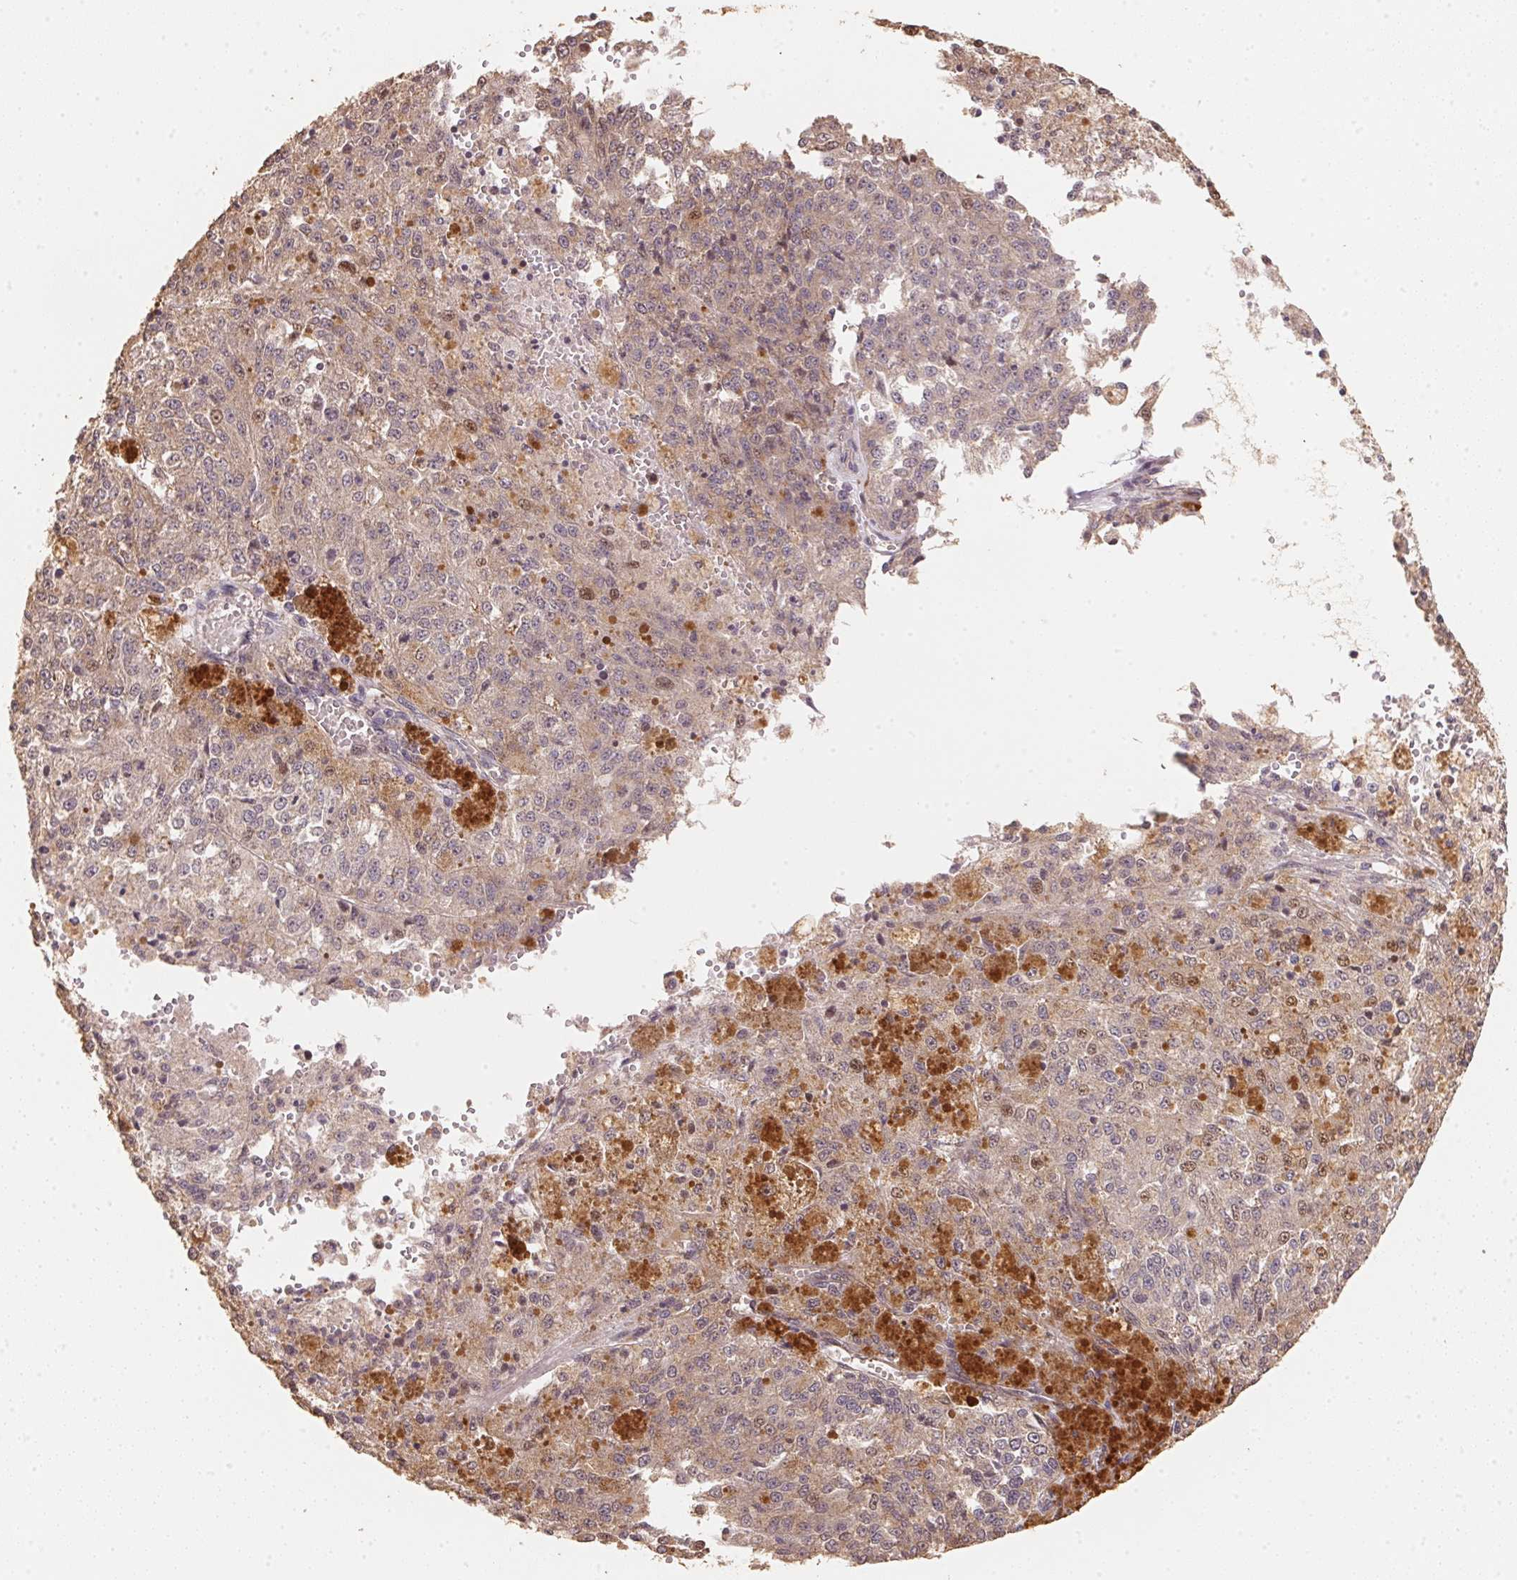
{"staining": {"intensity": "weak", "quantity": "<25%", "location": "cytoplasmic/membranous,nuclear"}, "tissue": "melanoma", "cell_type": "Tumor cells", "image_type": "cancer", "snomed": [{"axis": "morphology", "description": "Malignant melanoma, Metastatic site"}, {"axis": "topography", "description": "Lymph node"}], "caption": "Tumor cells are negative for brown protein staining in melanoma. The staining was performed using DAB (3,3'-diaminobenzidine) to visualize the protein expression in brown, while the nuclei were stained in blue with hematoxylin (Magnification: 20x).", "gene": "TMEM222", "patient": {"sex": "female", "age": 64}}